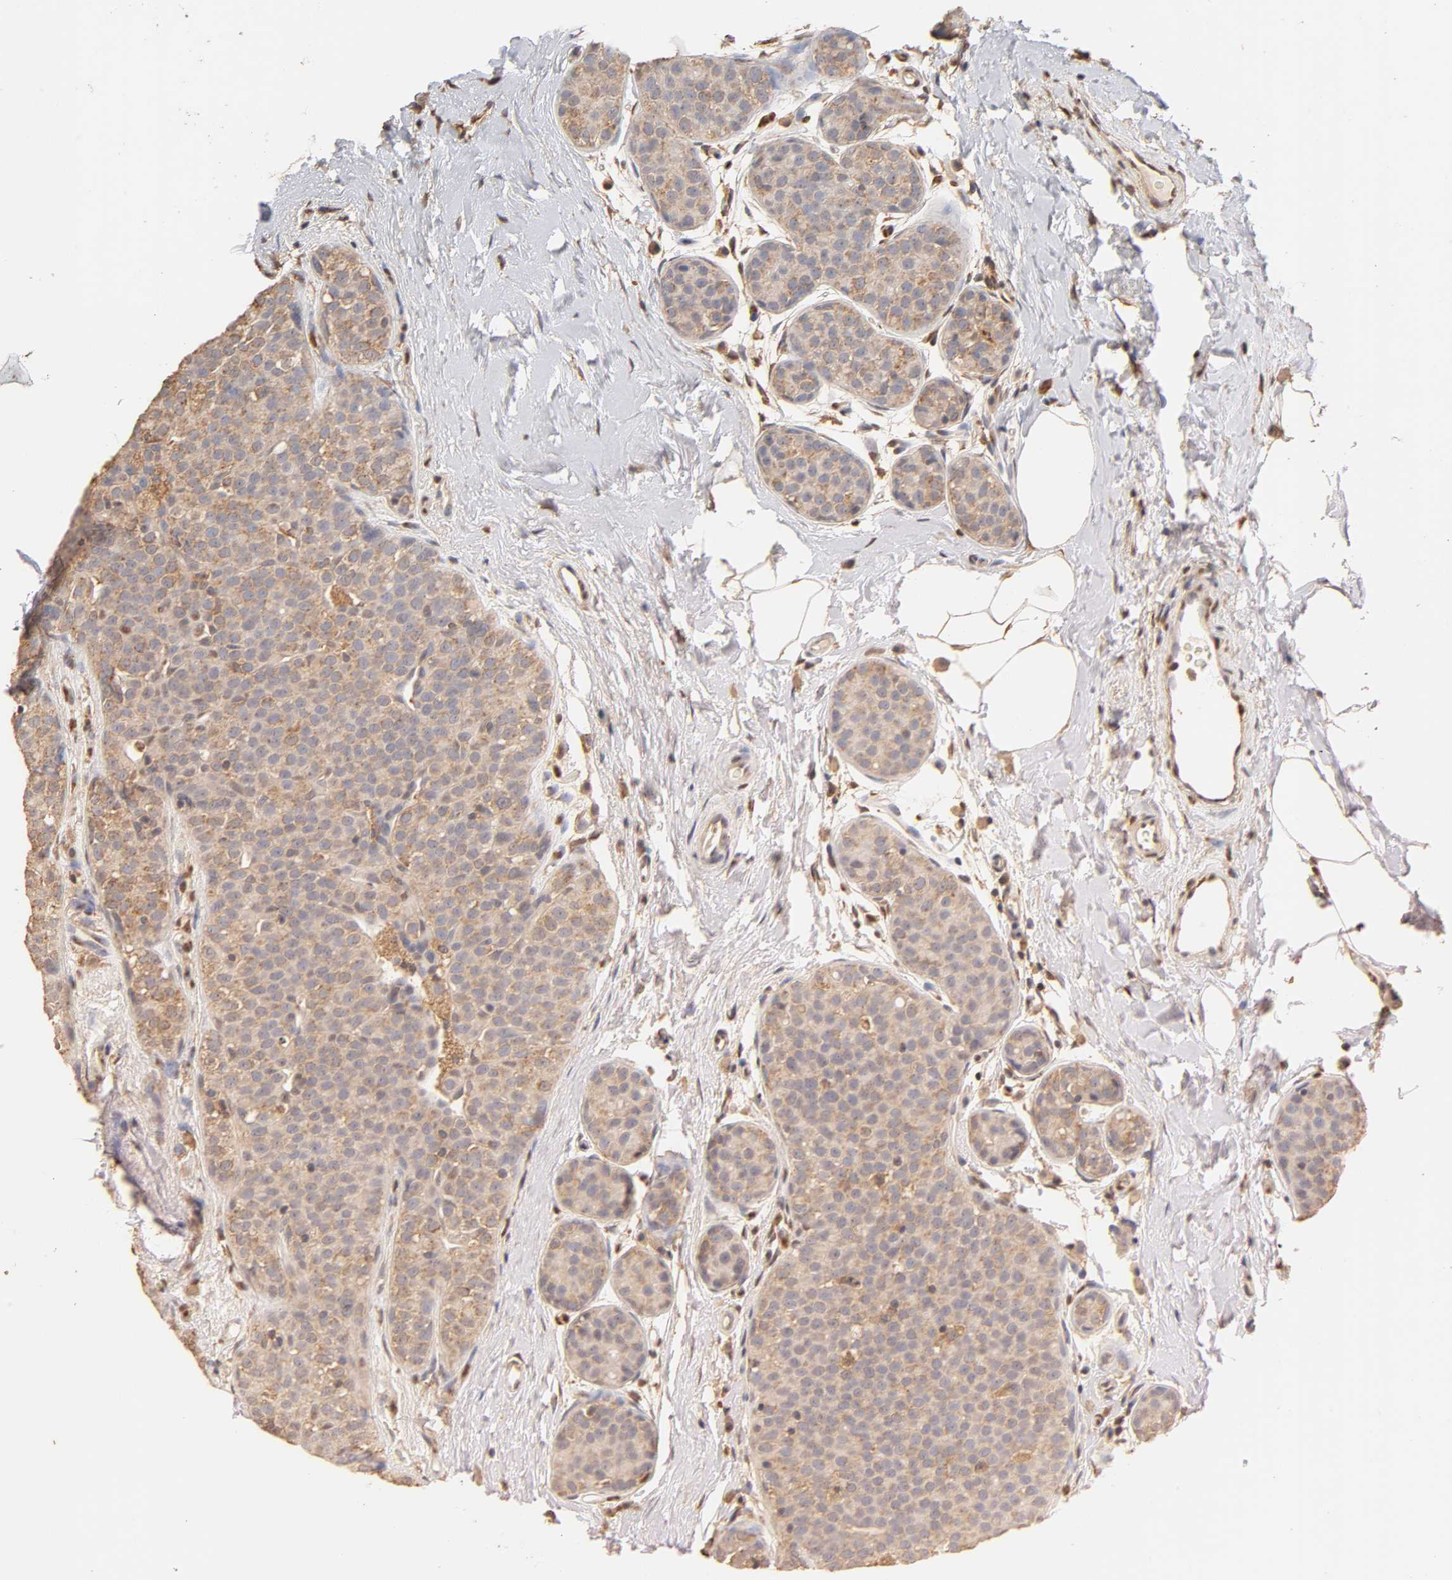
{"staining": {"intensity": "weak", "quantity": ">75%", "location": "cytoplasmic/membranous"}, "tissue": "breast cancer", "cell_type": "Tumor cells", "image_type": "cancer", "snomed": [{"axis": "morphology", "description": "Lobular carcinoma, in situ"}, {"axis": "morphology", "description": "Lobular carcinoma"}, {"axis": "topography", "description": "Breast"}], "caption": "Breast cancer tissue exhibits weak cytoplasmic/membranous positivity in approximately >75% of tumor cells", "gene": "PKN1", "patient": {"sex": "female", "age": 41}}